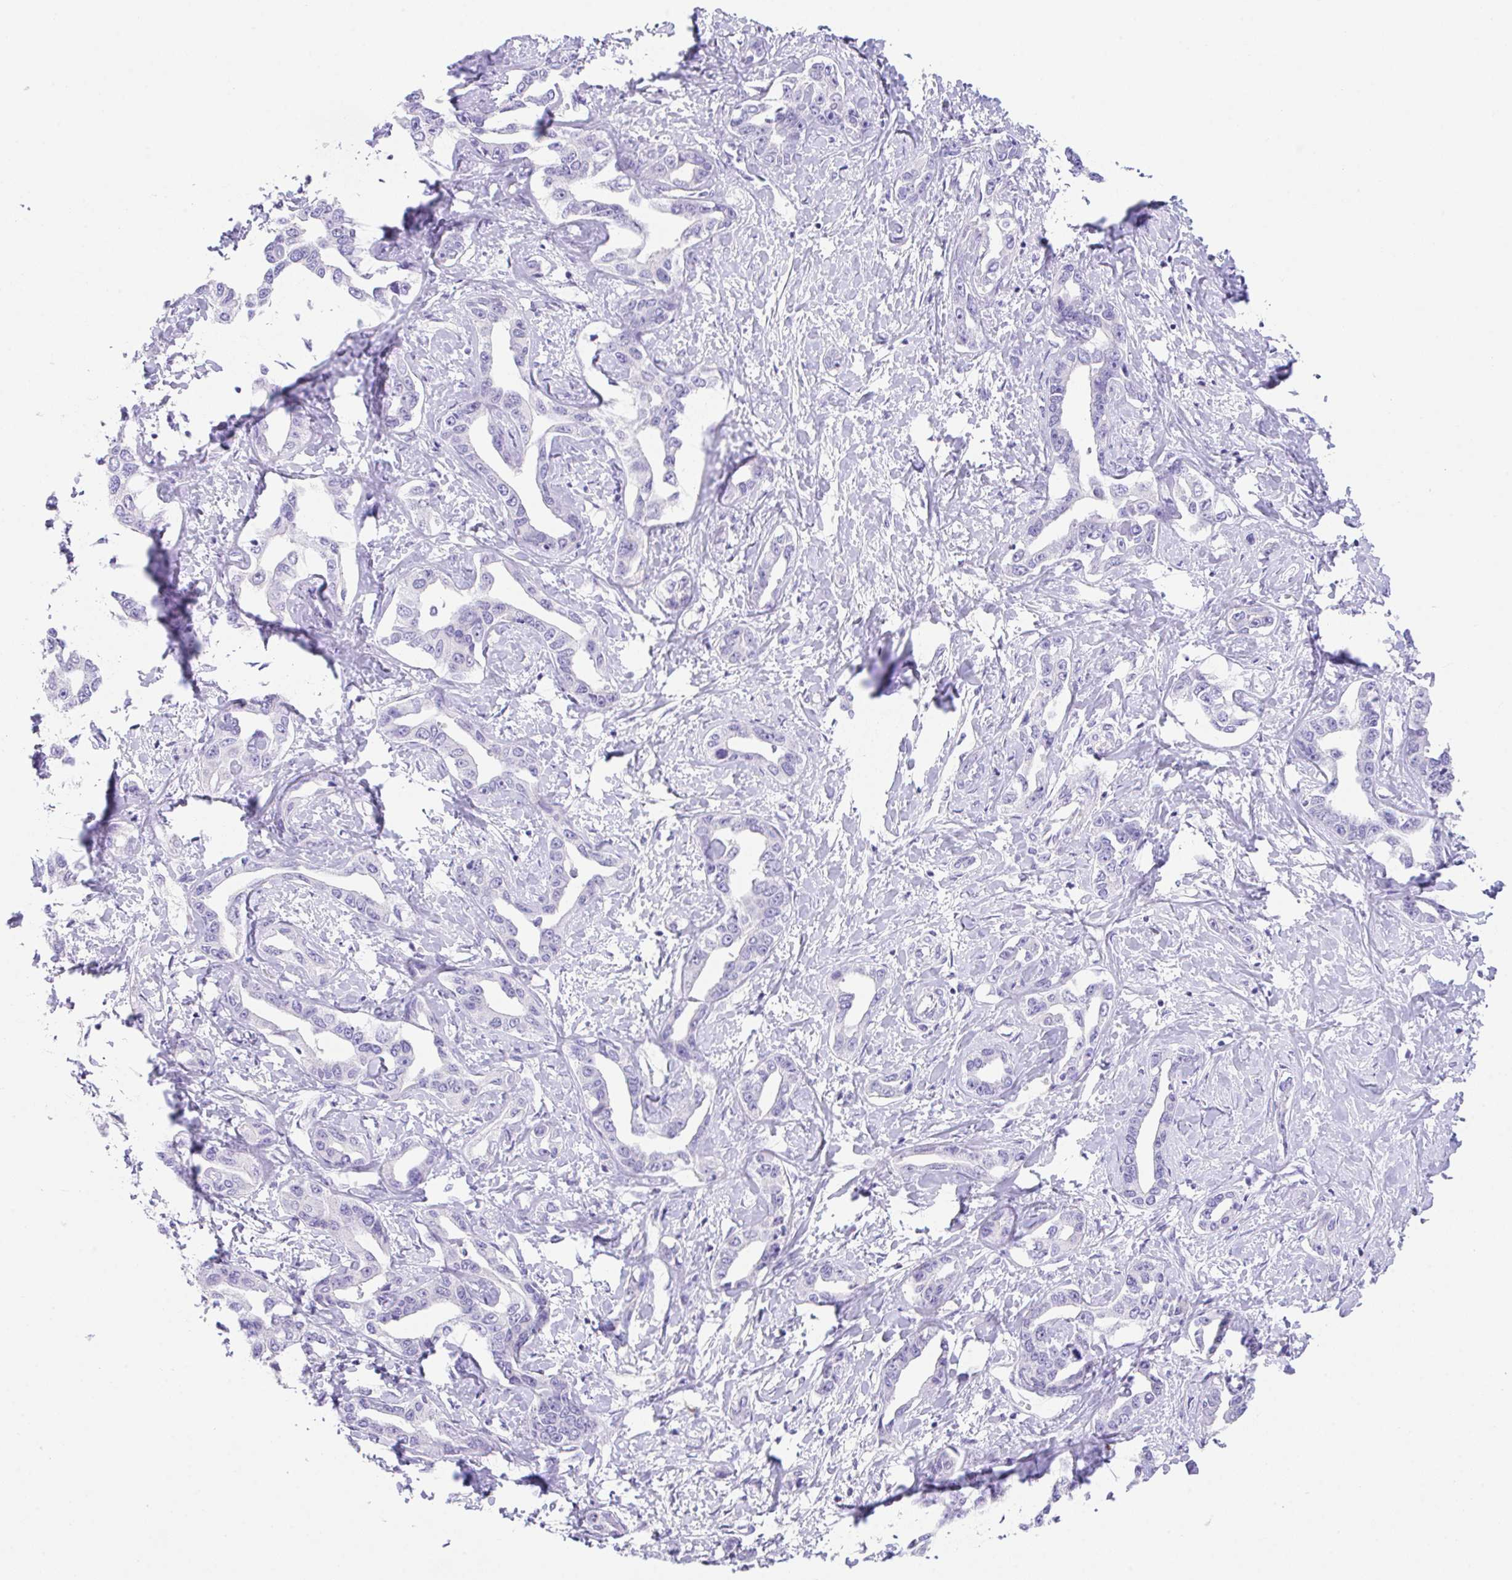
{"staining": {"intensity": "negative", "quantity": "none", "location": "none"}, "tissue": "liver cancer", "cell_type": "Tumor cells", "image_type": "cancer", "snomed": [{"axis": "morphology", "description": "Cholangiocarcinoma"}, {"axis": "topography", "description": "Liver"}], "caption": "IHC image of liver cancer stained for a protein (brown), which exhibits no positivity in tumor cells. Brightfield microscopy of IHC stained with DAB (3,3'-diaminobenzidine) (brown) and hematoxylin (blue), captured at high magnification.", "gene": "HACD4", "patient": {"sex": "male", "age": 59}}